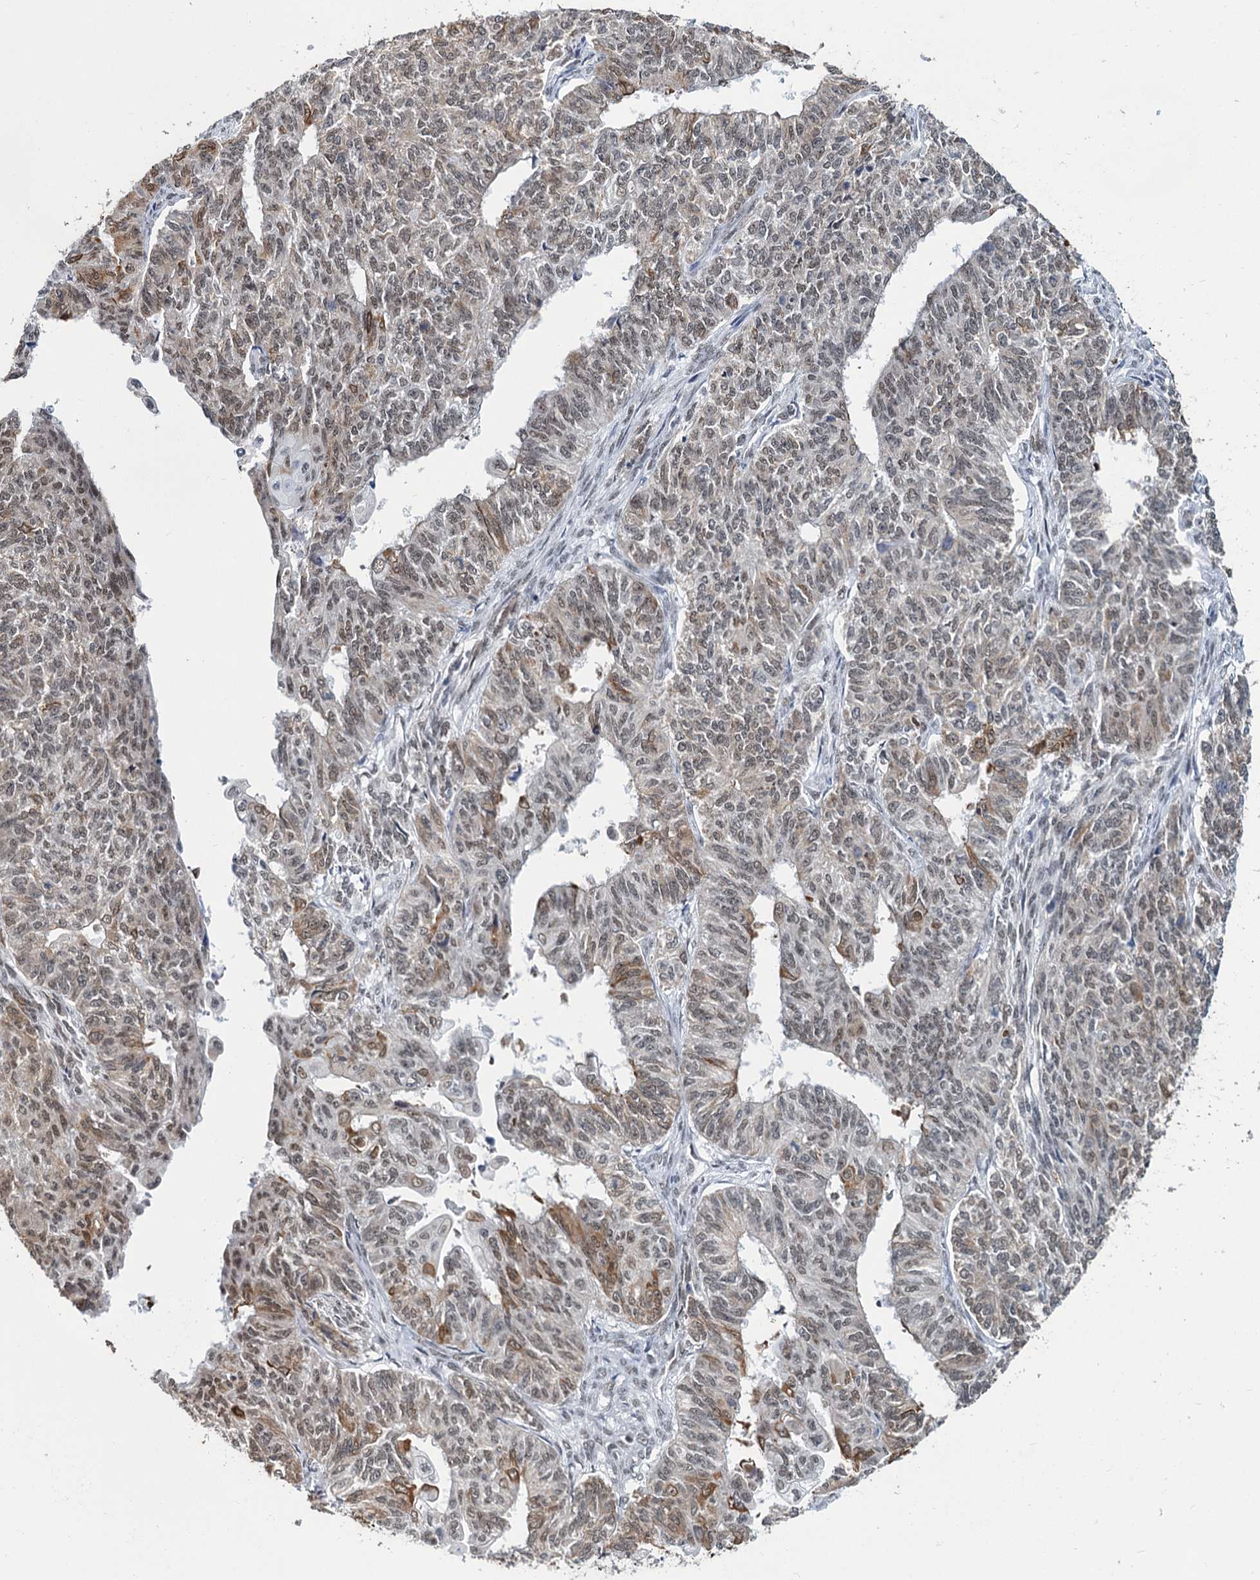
{"staining": {"intensity": "moderate", "quantity": "25%-75%", "location": "cytoplasmic/membranous,nuclear"}, "tissue": "endometrial cancer", "cell_type": "Tumor cells", "image_type": "cancer", "snomed": [{"axis": "morphology", "description": "Adenocarcinoma, NOS"}, {"axis": "topography", "description": "Endometrium"}], "caption": "IHC histopathology image of human endometrial adenocarcinoma stained for a protein (brown), which reveals medium levels of moderate cytoplasmic/membranous and nuclear positivity in about 25%-75% of tumor cells.", "gene": "METTL14", "patient": {"sex": "female", "age": 32}}